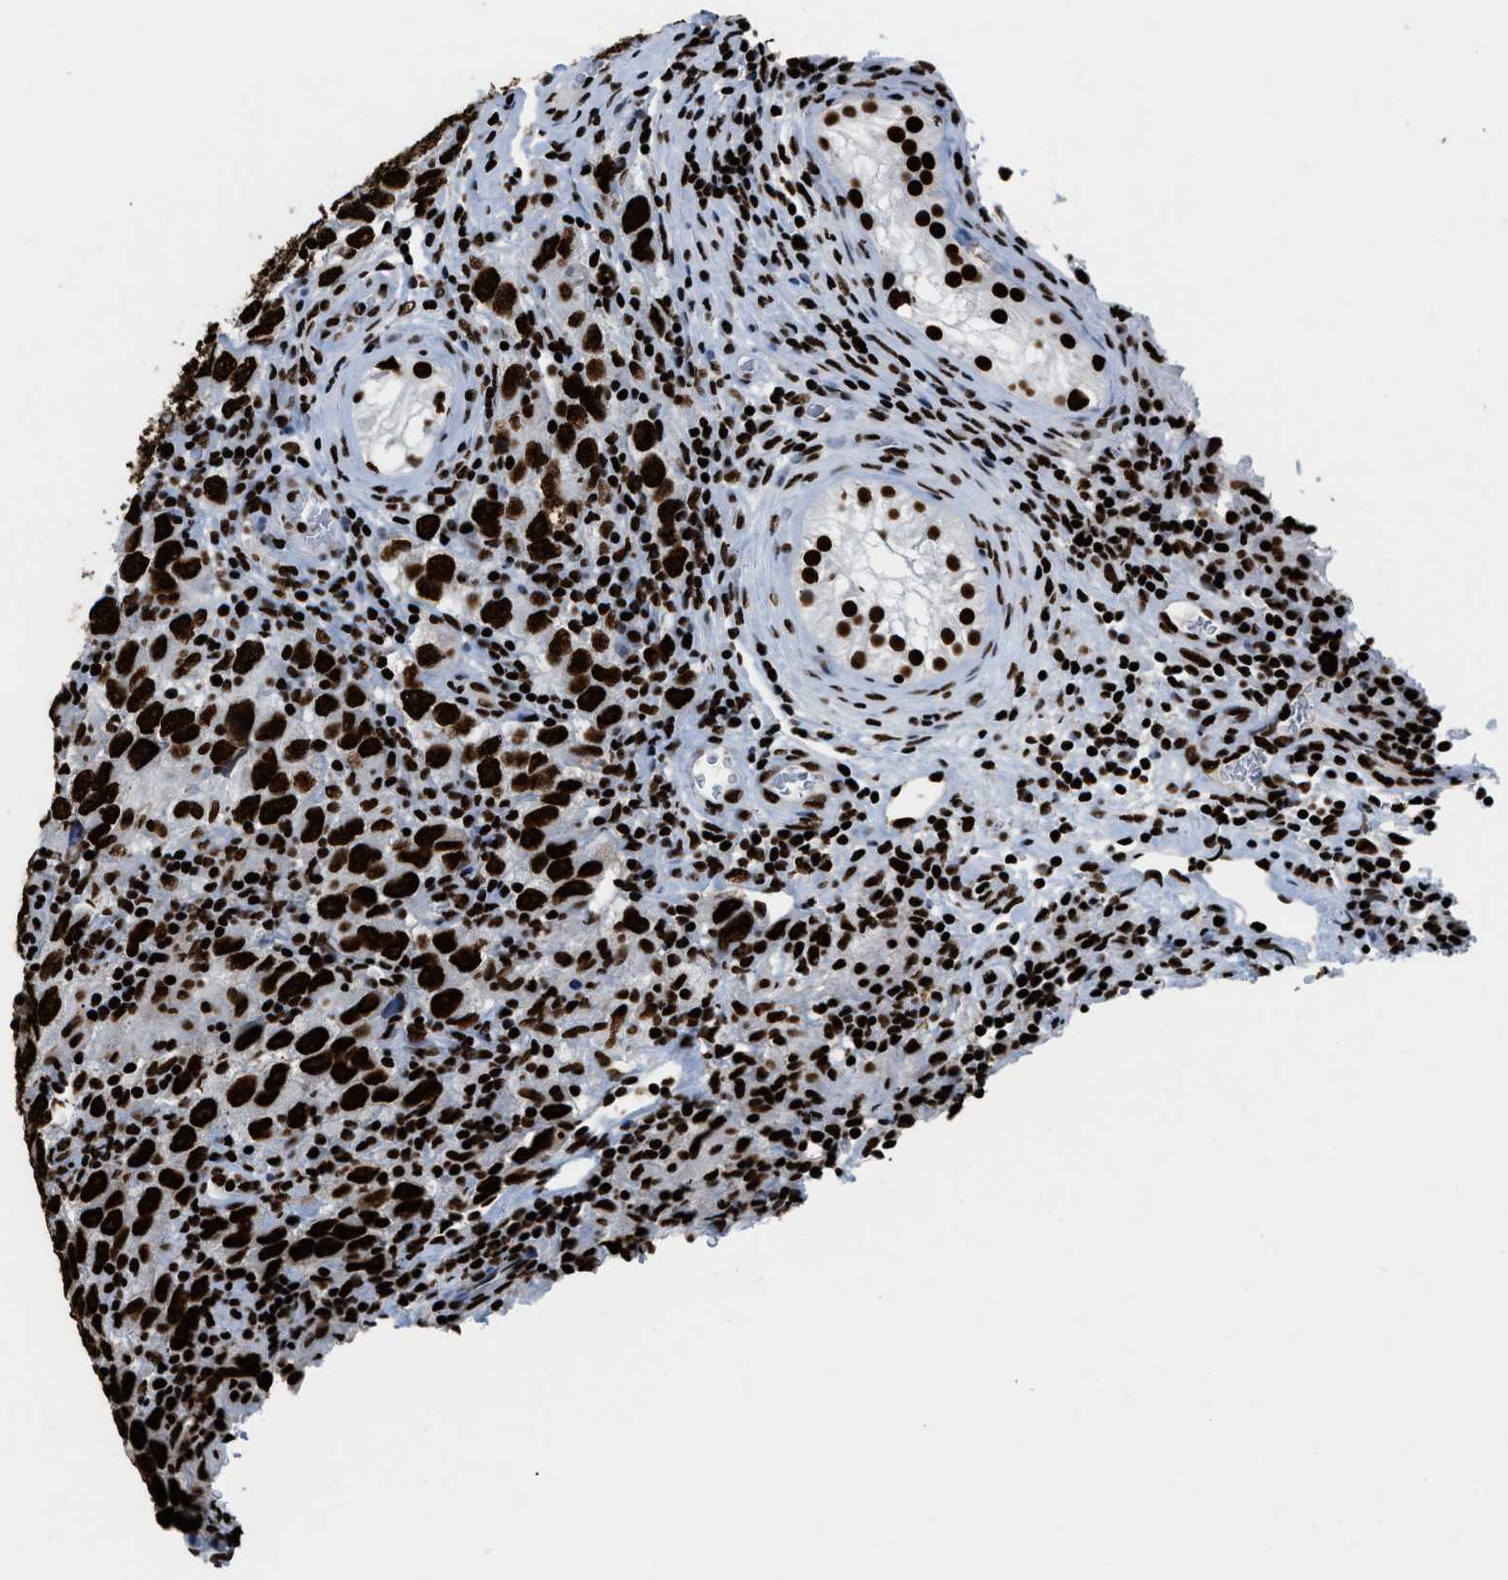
{"staining": {"intensity": "strong", "quantity": ">75%", "location": "nuclear"}, "tissue": "testis cancer", "cell_type": "Tumor cells", "image_type": "cancer", "snomed": [{"axis": "morphology", "description": "Carcinoma, Embryonal, NOS"}, {"axis": "topography", "description": "Testis"}], "caption": "The photomicrograph exhibits a brown stain indicating the presence of a protein in the nuclear of tumor cells in testis embryonal carcinoma.", "gene": "HNRNPM", "patient": {"sex": "male", "age": 21}}